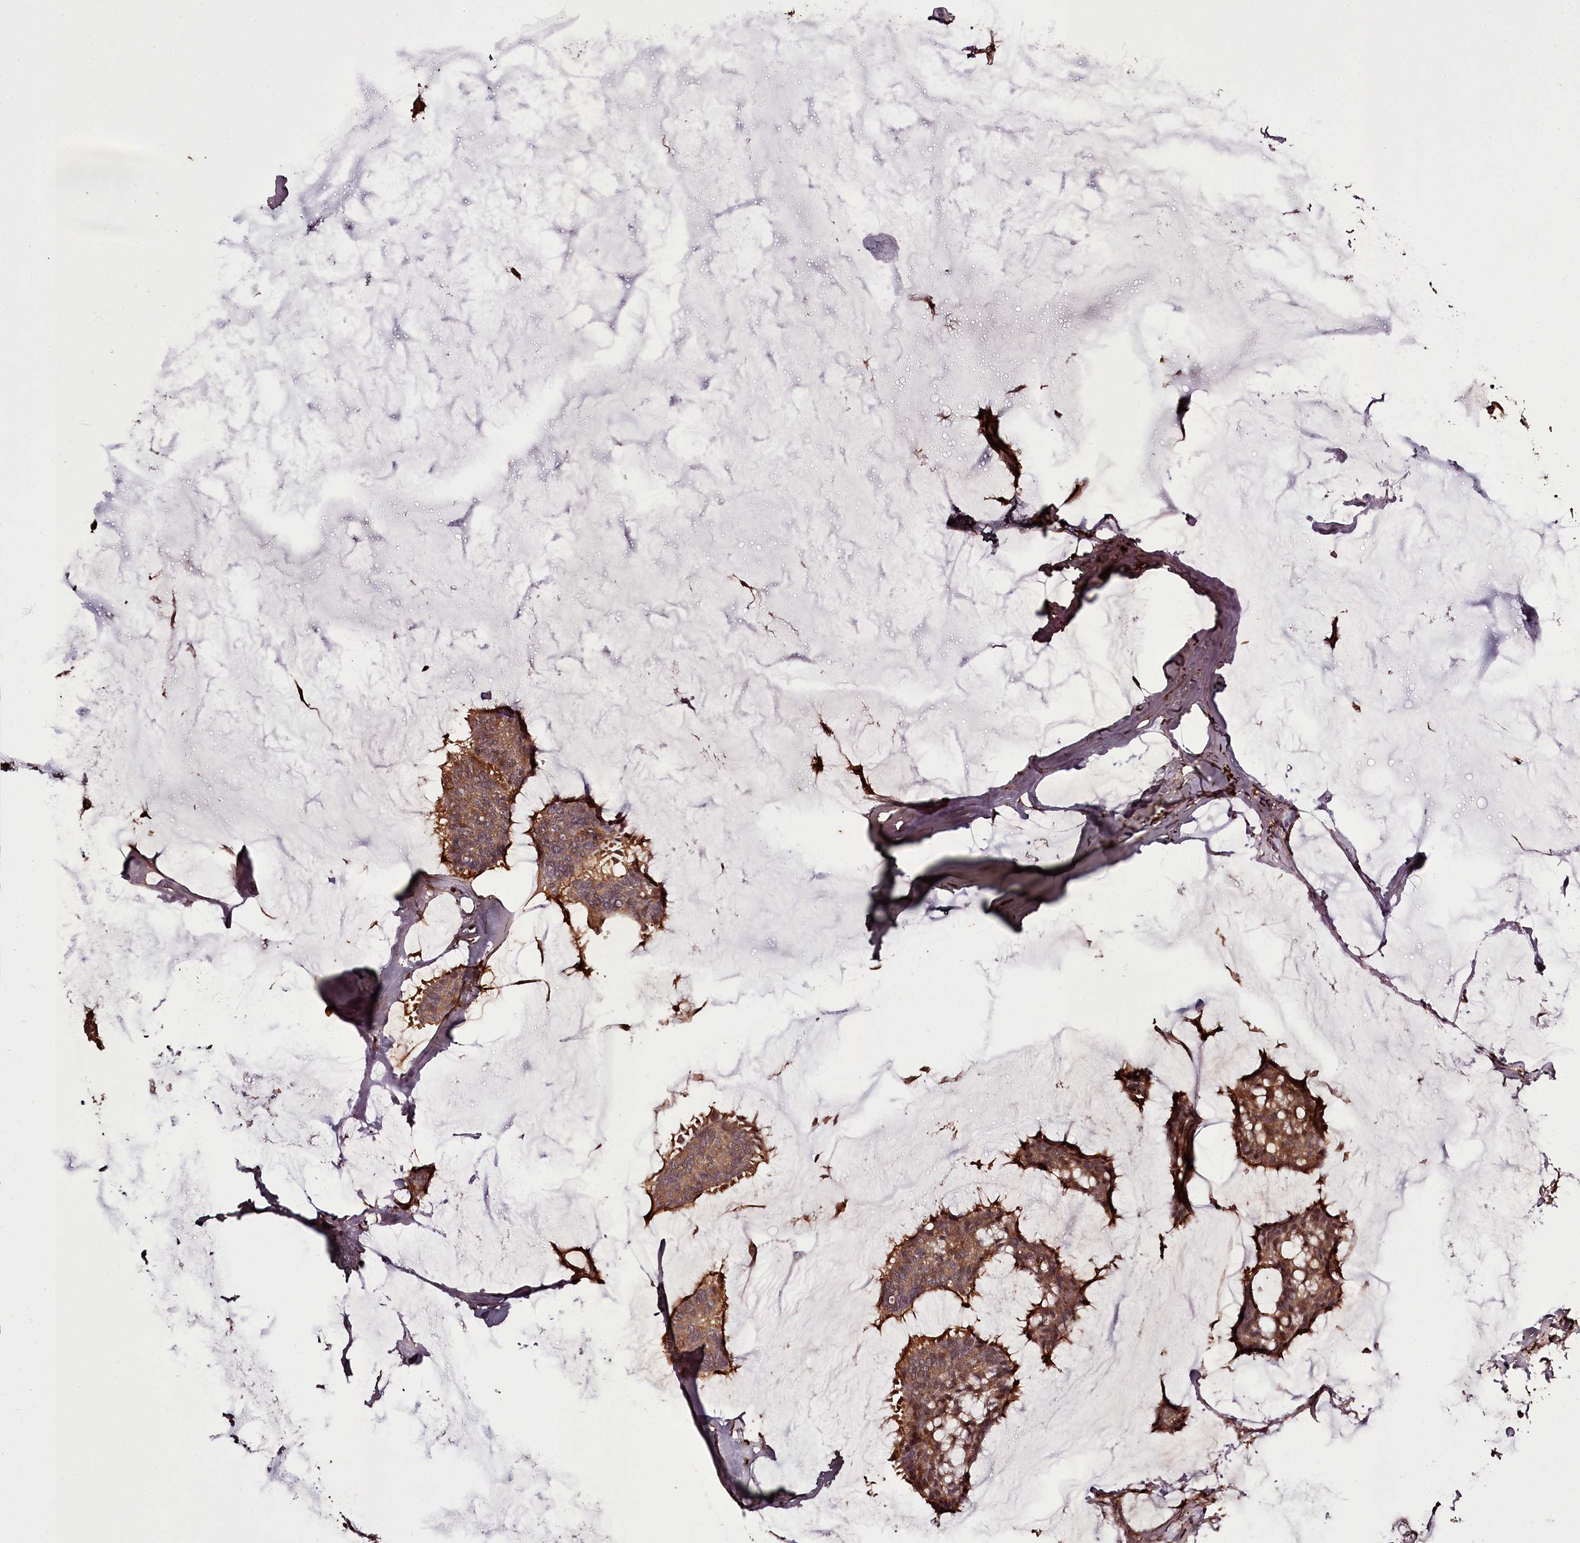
{"staining": {"intensity": "moderate", "quantity": ">75%", "location": "cytoplasmic/membranous,nuclear"}, "tissue": "breast cancer", "cell_type": "Tumor cells", "image_type": "cancer", "snomed": [{"axis": "morphology", "description": "Duct carcinoma"}, {"axis": "topography", "description": "Breast"}], "caption": "Breast cancer (invasive ductal carcinoma) stained with immunohistochemistry exhibits moderate cytoplasmic/membranous and nuclear staining in approximately >75% of tumor cells. The staining was performed using DAB (3,3'-diaminobenzidine), with brown indicating positive protein expression. Nuclei are stained blue with hematoxylin.", "gene": "NPRL2", "patient": {"sex": "female", "age": 93}}